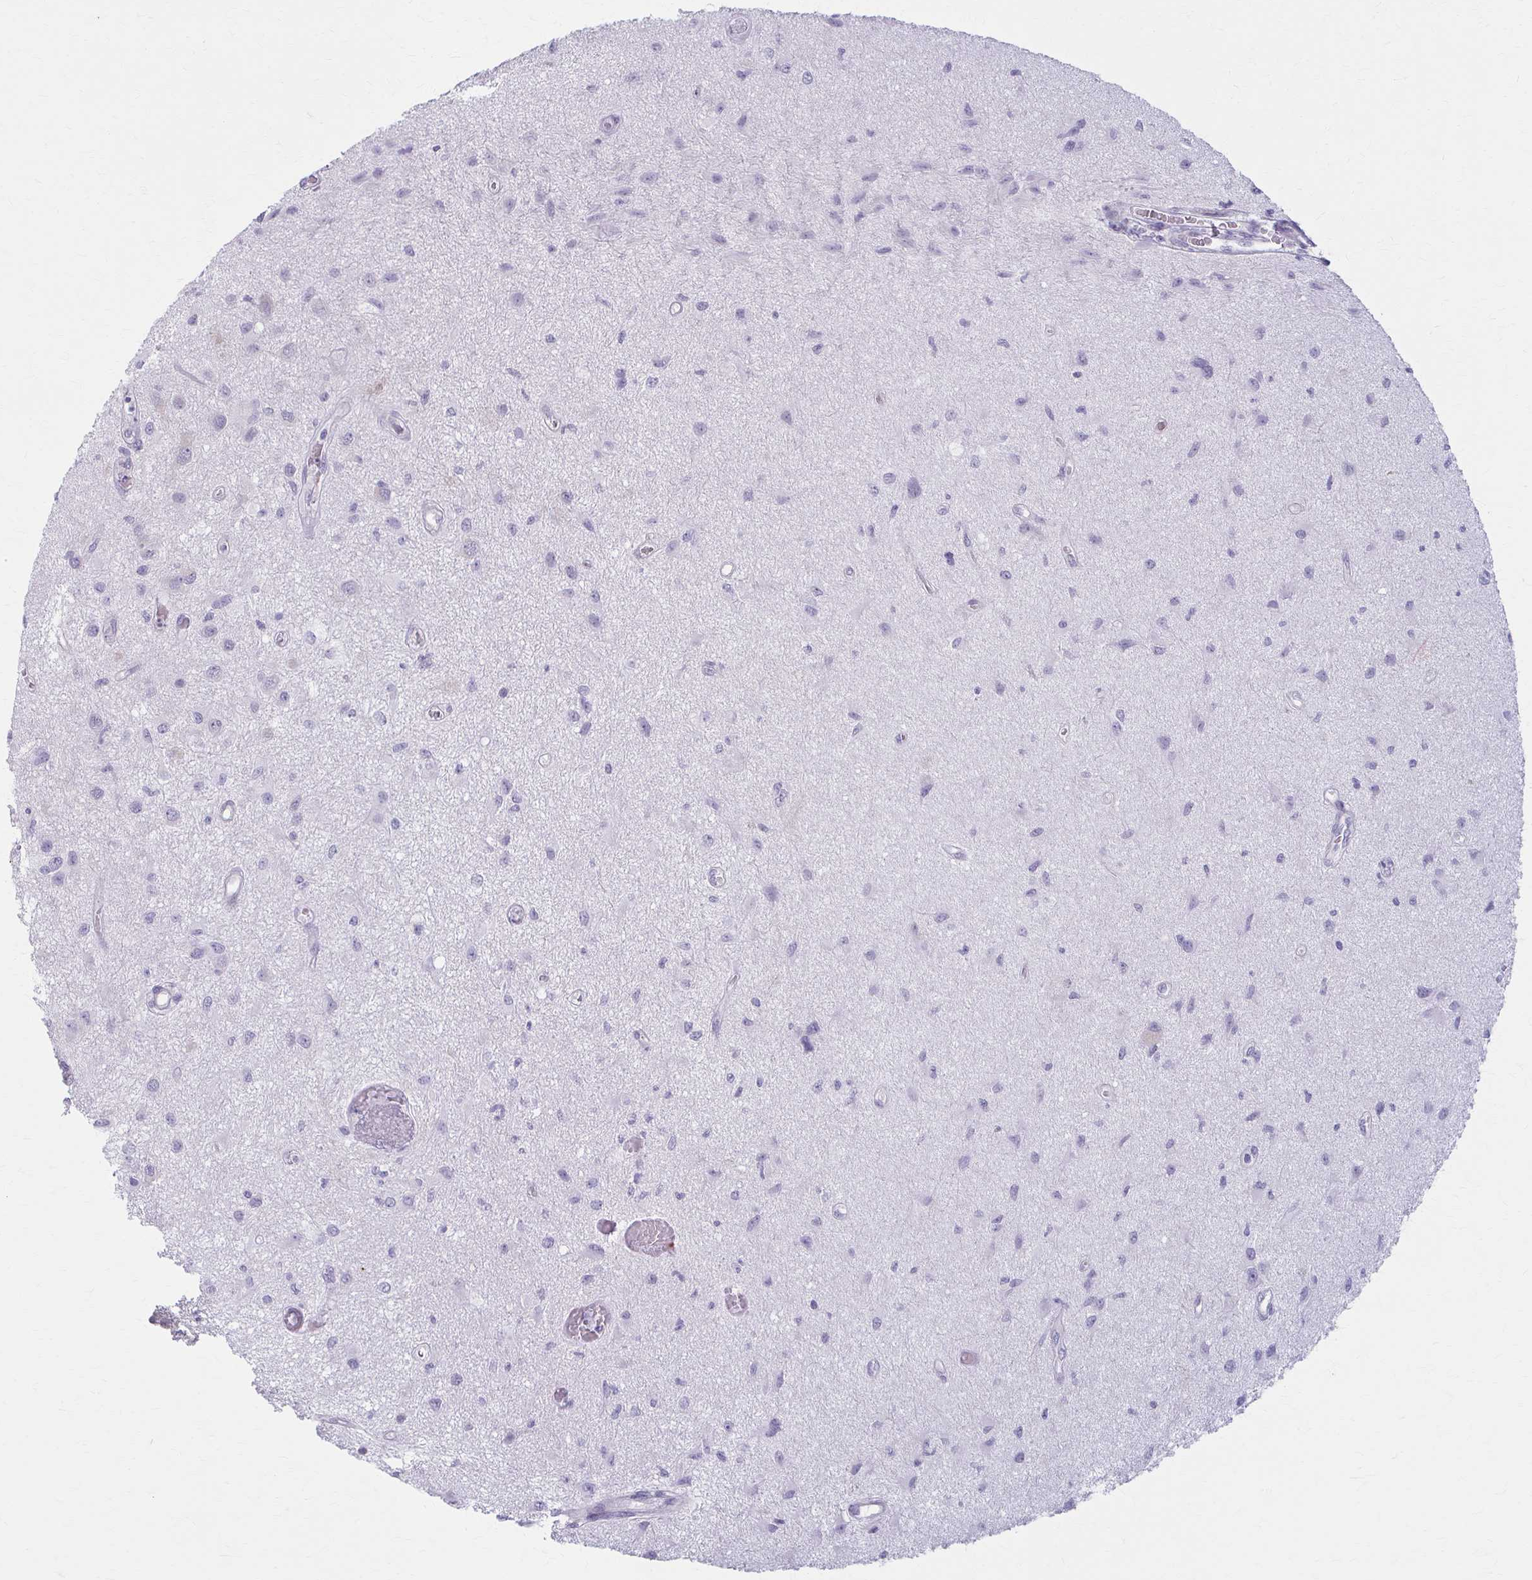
{"staining": {"intensity": "negative", "quantity": "none", "location": "none"}, "tissue": "glioma", "cell_type": "Tumor cells", "image_type": "cancer", "snomed": [{"axis": "morphology", "description": "Glioma, malignant, High grade"}, {"axis": "topography", "description": "Brain"}], "caption": "DAB (3,3'-diaminobenzidine) immunohistochemical staining of human high-grade glioma (malignant) demonstrates no significant staining in tumor cells. (Brightfield microscopy of DAB immunohistochemistry at high magnification).", "gene": "LDLRAP1", "patient": {"sex": "male", "age": 67}}